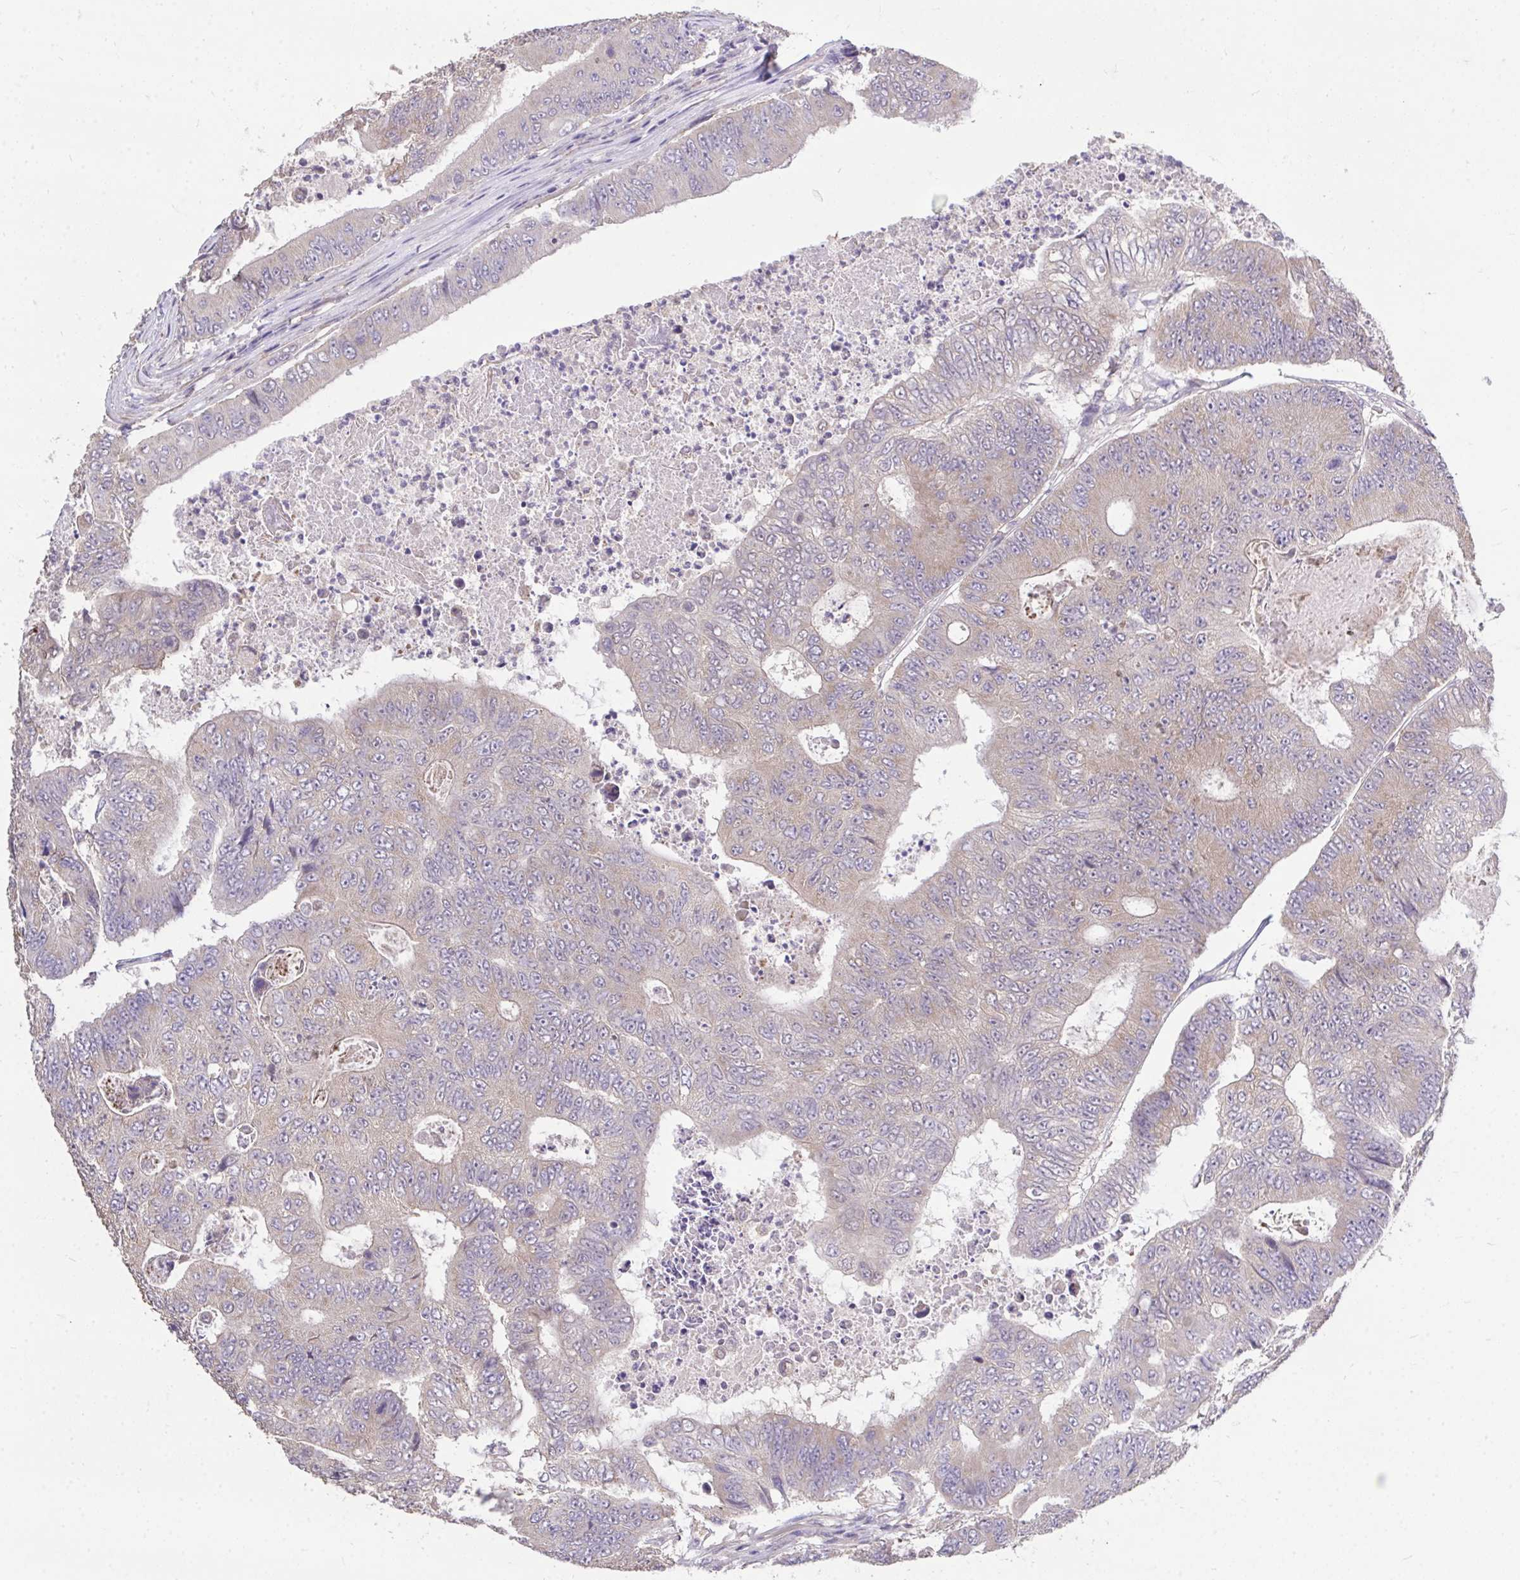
{"staining": {"intensity": "weak", "quantity": ">75%", "location": "cytoplasmic/membranous"}, "tissue": "colorectal cancer", "cell_type": "Tumor cells", "image_type": "cancer", "snomed": [{"axis": "morphology", "description": "Adenocarcinoma, NOS"}, {"axis": "topography", "description": "Colon"}], "caption": "Immunohistochemistry of colorectal cancer demonstrates low levels of weak cytoplasmic/membranous staining in about >75% of tumor cells. (brown staining indicates protein expression, while blue staining denotes nuclei).", "gene": "MPC2", "patient": {"sex": "female", "age": 48}}